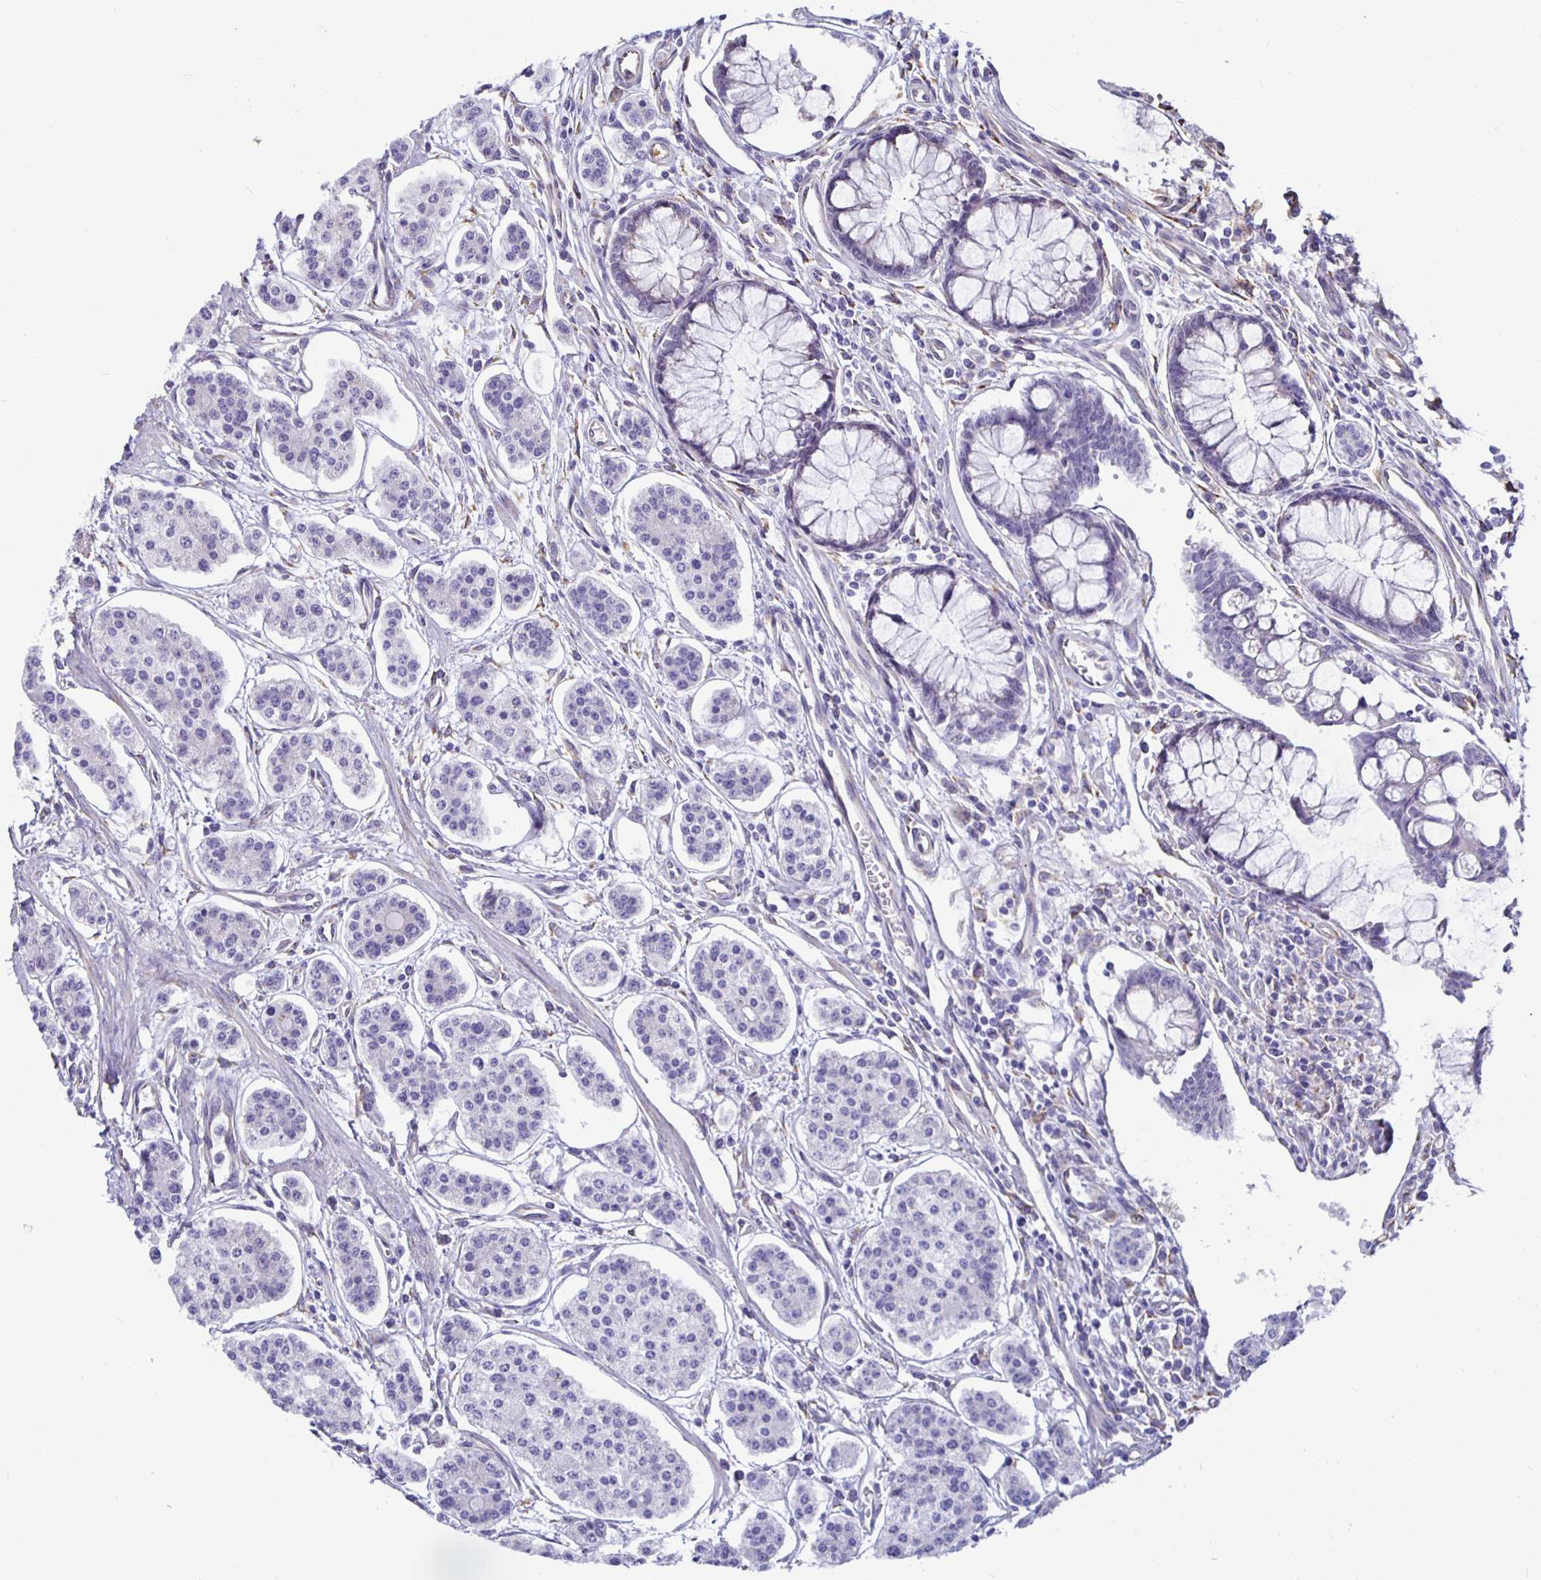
{"staining": {"intensity": "negative", "quantity": "none", "location": "none"}, "tissue": "carcinoid", "cell_type": "Tumor cells", "image_type": "cancer", "snomed": [{"axis": "morphology", "description": "Carcinoid, malignant, NOS"}, {"axis": "topography", "description": "Small intestine"}], "caption": "Immunohistochemistry (IHC) of human carcinoid exhibits no positivity in tumor cells.", "gene": "DNAI2", "patient": {"sex": "female", "age": 65}}